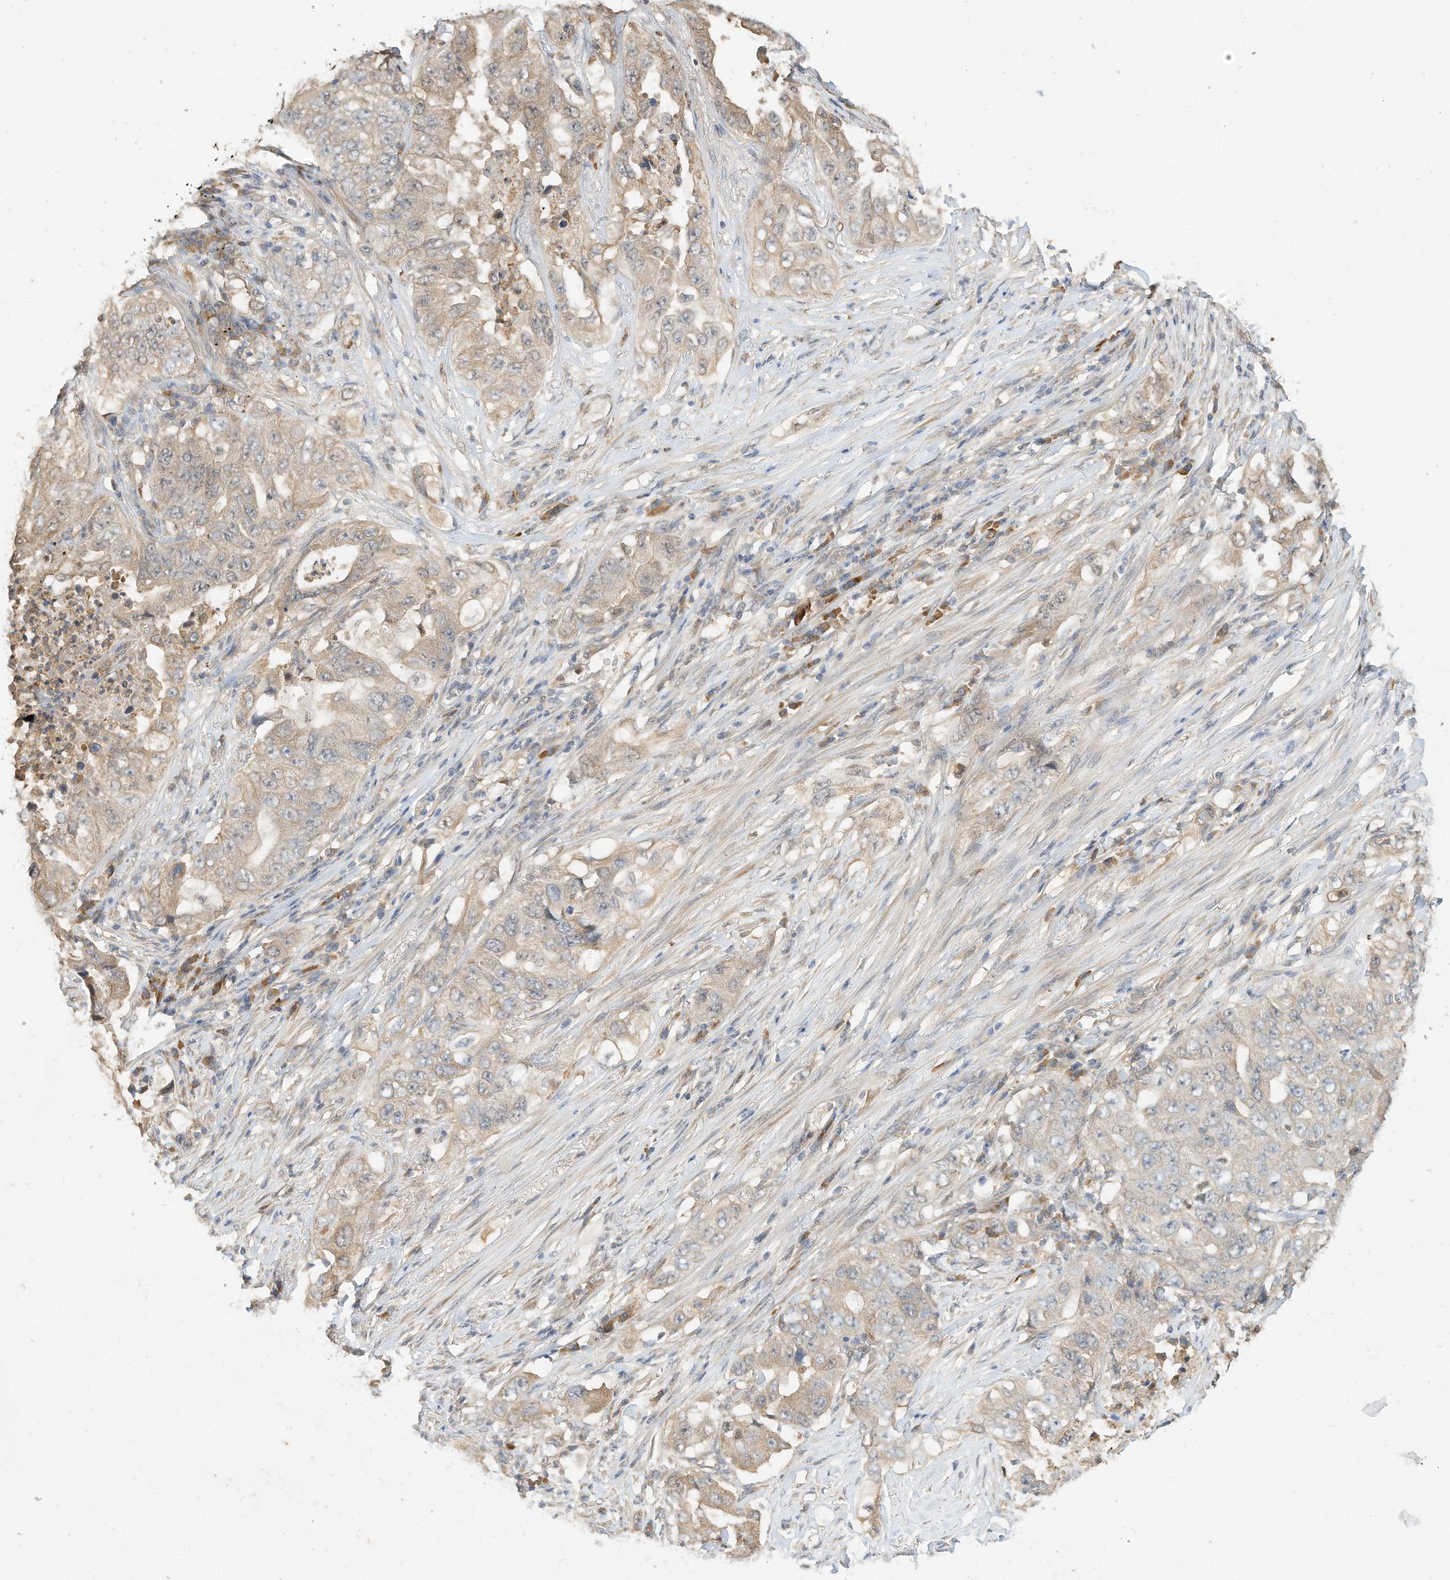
{"staining": {"intensity": "weak", "quantity": "25%-75%", "location": "cytoplasmic/membranous"}, "tissue": "lung cancer", "cell_type": "Tumor cells", "image_type": "cancer", "snomed": [{"axis": "morphology", "description": "Adenocarcinoma, NOS"}, {"axis": "topography", "description": "Lung"}], "caption": "The micrograph exhibits immunohistochemical staining of lung cancer (adenocarcinoma). There is weak cytoplasmic/membranous expression is appreciated in about 25%-75% of tumor cells. (brown staining indicates protein expression, while blue staining denotes nuclei).", "gene": "OFD1", "patient": {"sex": "female", "age": 51}}